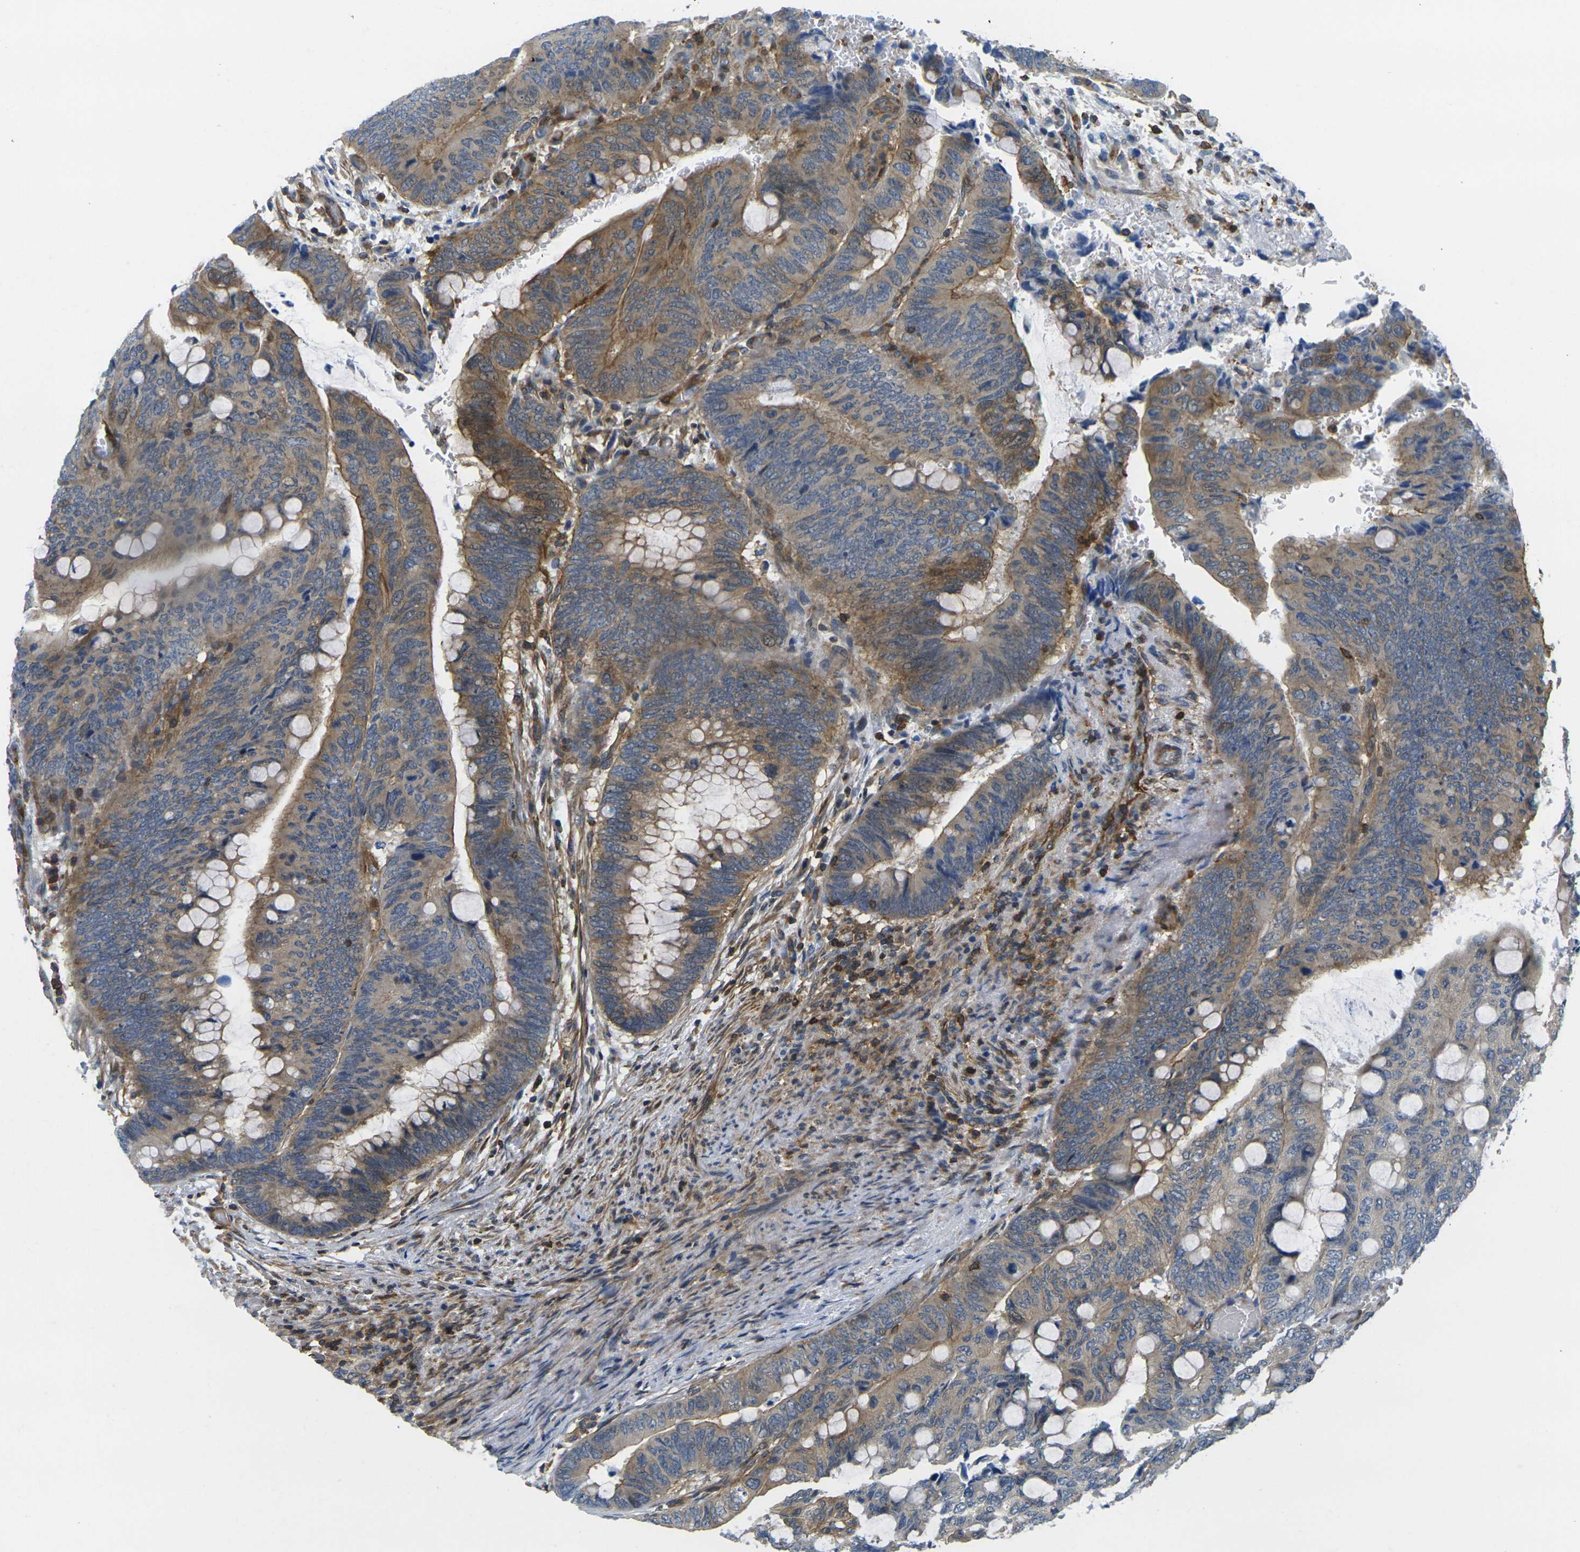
{"staining": {"intensity": "moderate", "quantity": ">75%", "location": "cytoplasmic/membranous"}, "tissue": "colorectal cancer", "cell_type": "Tumor cells", "image_type": "cancer", "snomed": [{"axis": "morphology", "description": "Normal tissue, NOS"}, {"axis": "morphology", "description": "Adenocarcinoma, NOS"}, {"axis": "topography", "description": "Rectum"}, {"axis": "topography", "description": "Peripheral nerve tissue"}], "caption": "The histopathology image displays a brown stain indicating the presence of a protein in the cytoplasmic/membranous of tumor cells in adenocarcinoma (colorectal). (brown staining indicates protein expression, while blue staining denotes nuclei).", "gene": "LASP1", "patient": {"sex": "male", "age": 92}}